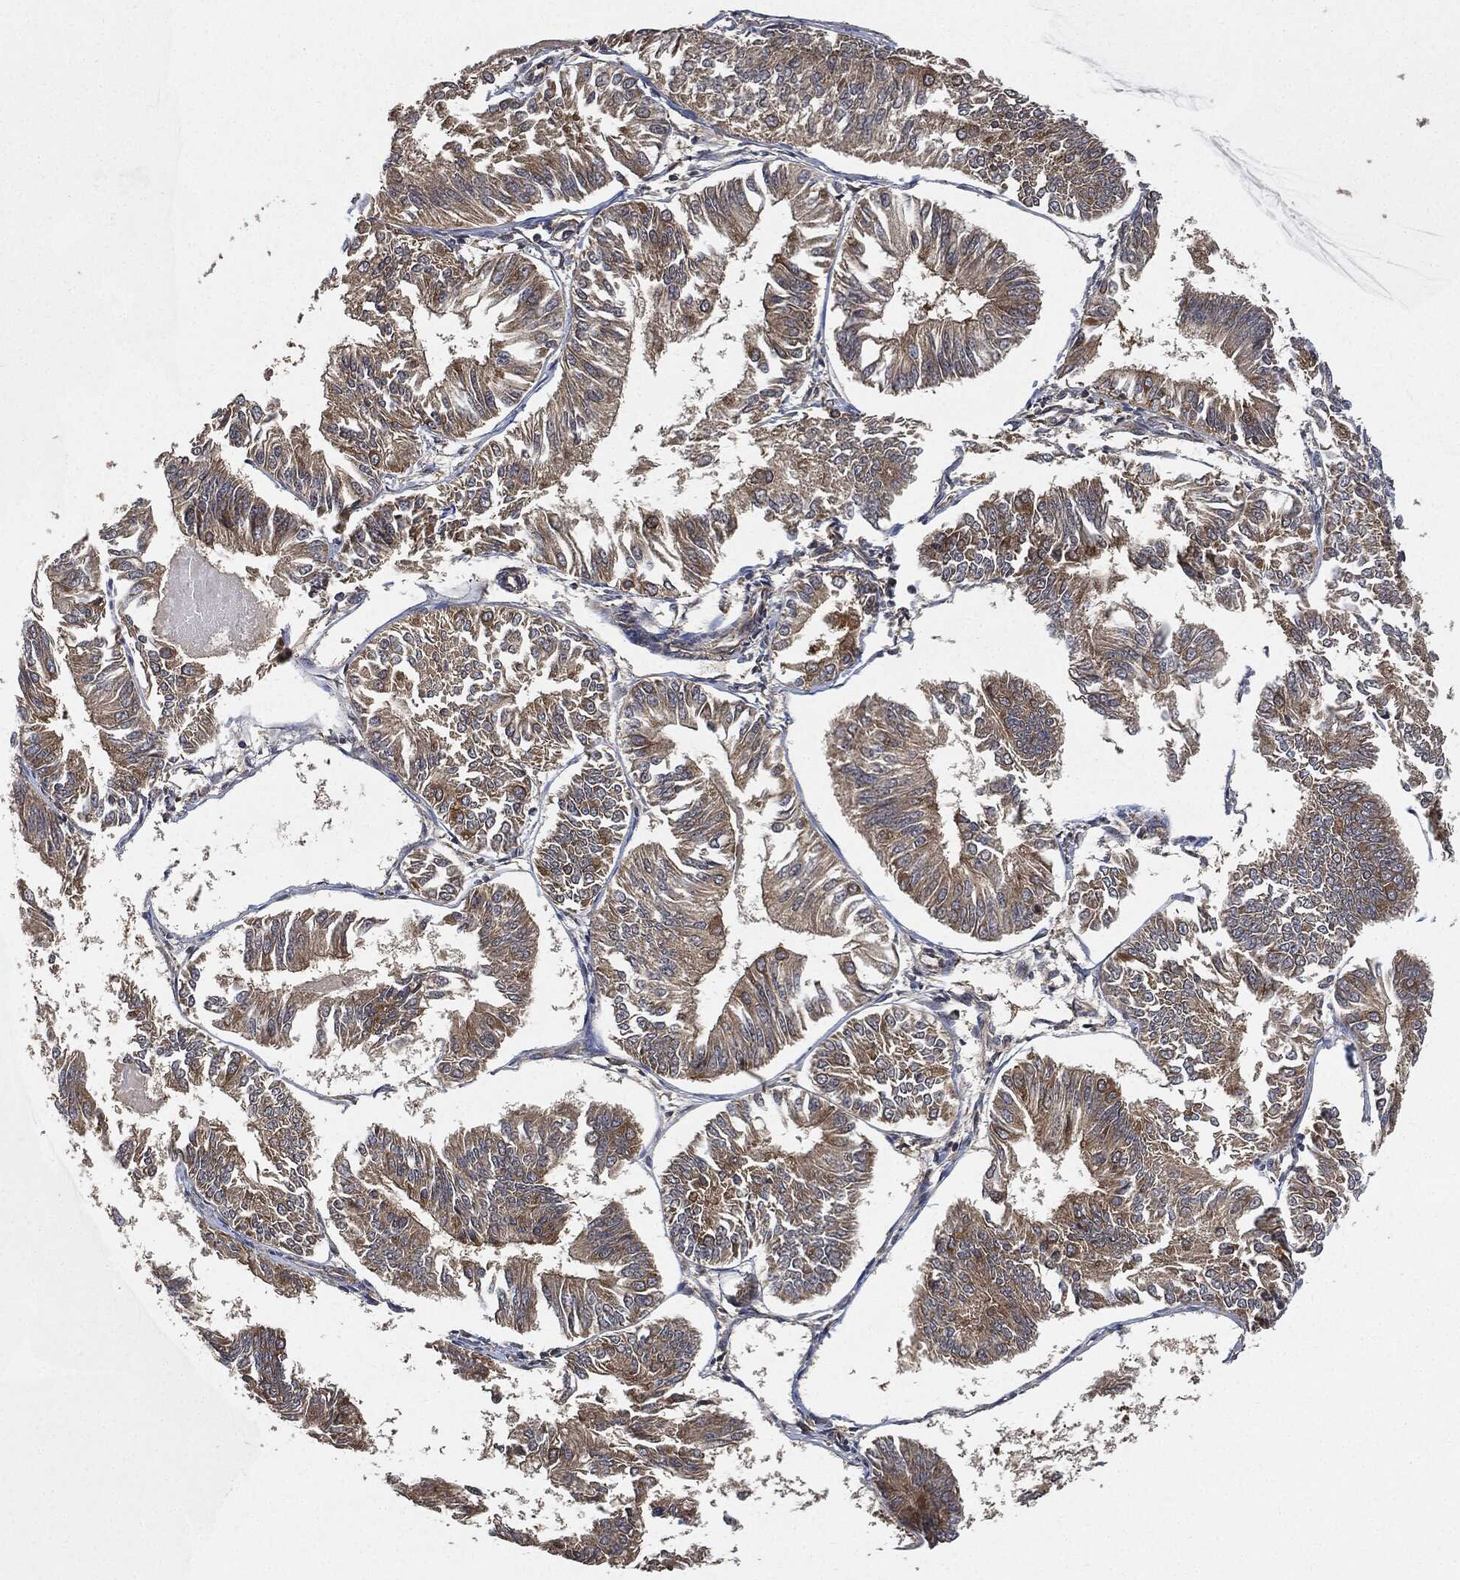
{"staining": {"intensity": "weak", "quantity": ">75%", "location": "cytoplasmic/membranous"}, "tissue": "endometrial cancer", "cell_type": "Tumor cells", "image_type": "cancer", "snomed": [{"axis": "morphology", "description": "Adenocarcinoma, NOS"}, {"axis": "topography", "description": "Endometrium"}], "caption": "High-power microscopy captured an immunohistochemistry (IHC) histopathology image of endometrial cancer (adenocarcinoma), revealing weak cytoplasmic/membranous expression in about >75% of tumor cells. The protein of interest is stained brown, and the nuclei are stained in blue (DAB (3,3'-diaminobenzidine) IHC with brightfield microscopy, high magnification).", "gene": "BRAF", "patient": {"sex": "female", "age": 58}}